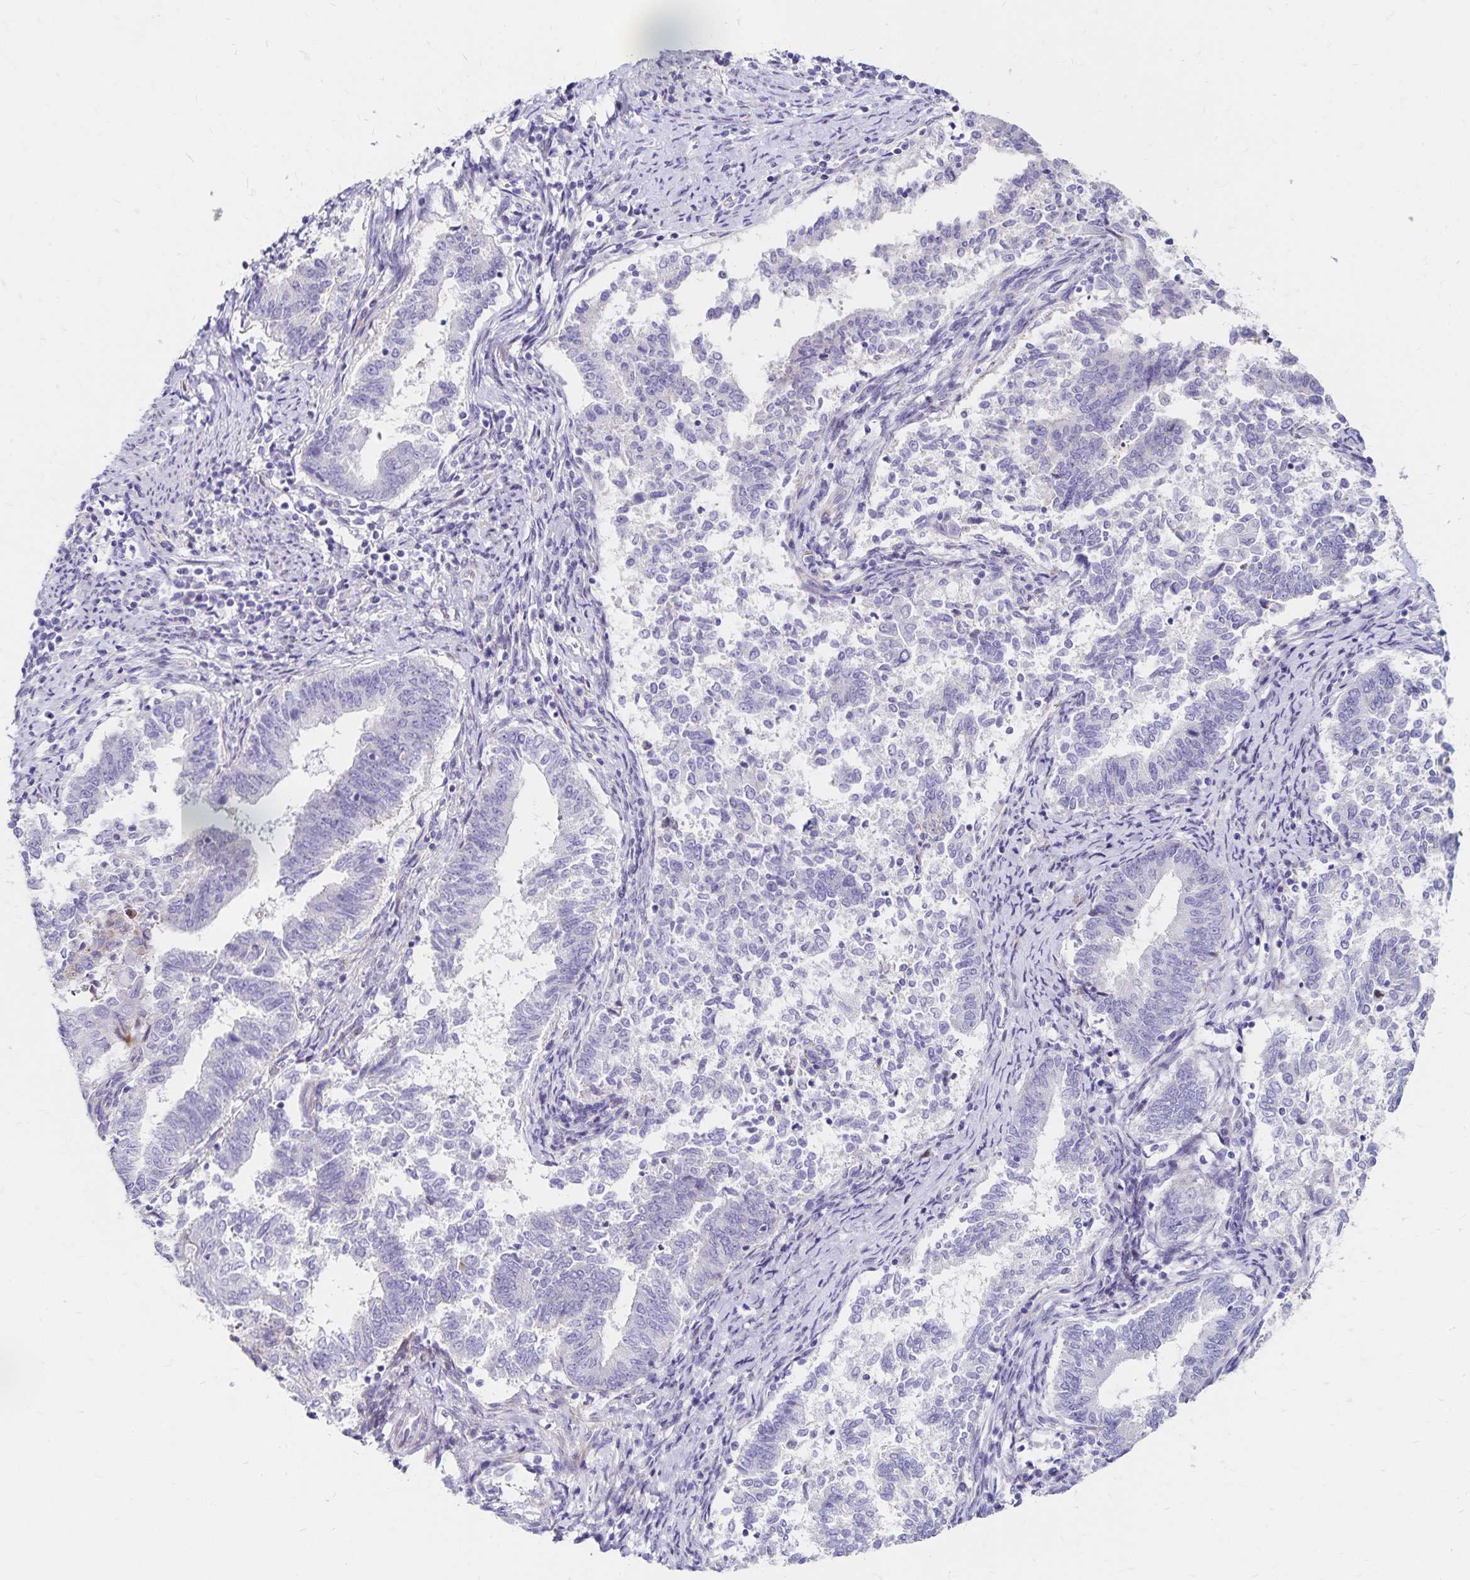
{"staining": {"intensity": "negative", "quantity": "none", "location": "none"}, "tissue": "endometrial cancer", "cell_type": "Tumor cells", "image_type": "cancer", "snomed": [{"axis": "morphology", "description": "Adenocarcinoma, NOS"}, {"axis": "topography", "description": "Endometrium"}], "caption": "High magnification brightfield microscopy of adenocarcinoma (endometrial) stained with DAB (brown) and counterstained with hematoxylin (blue): tumor cells show no significant staining.", "gene": "NECAP1", "patient": {"sex": "female", "age": 65}}